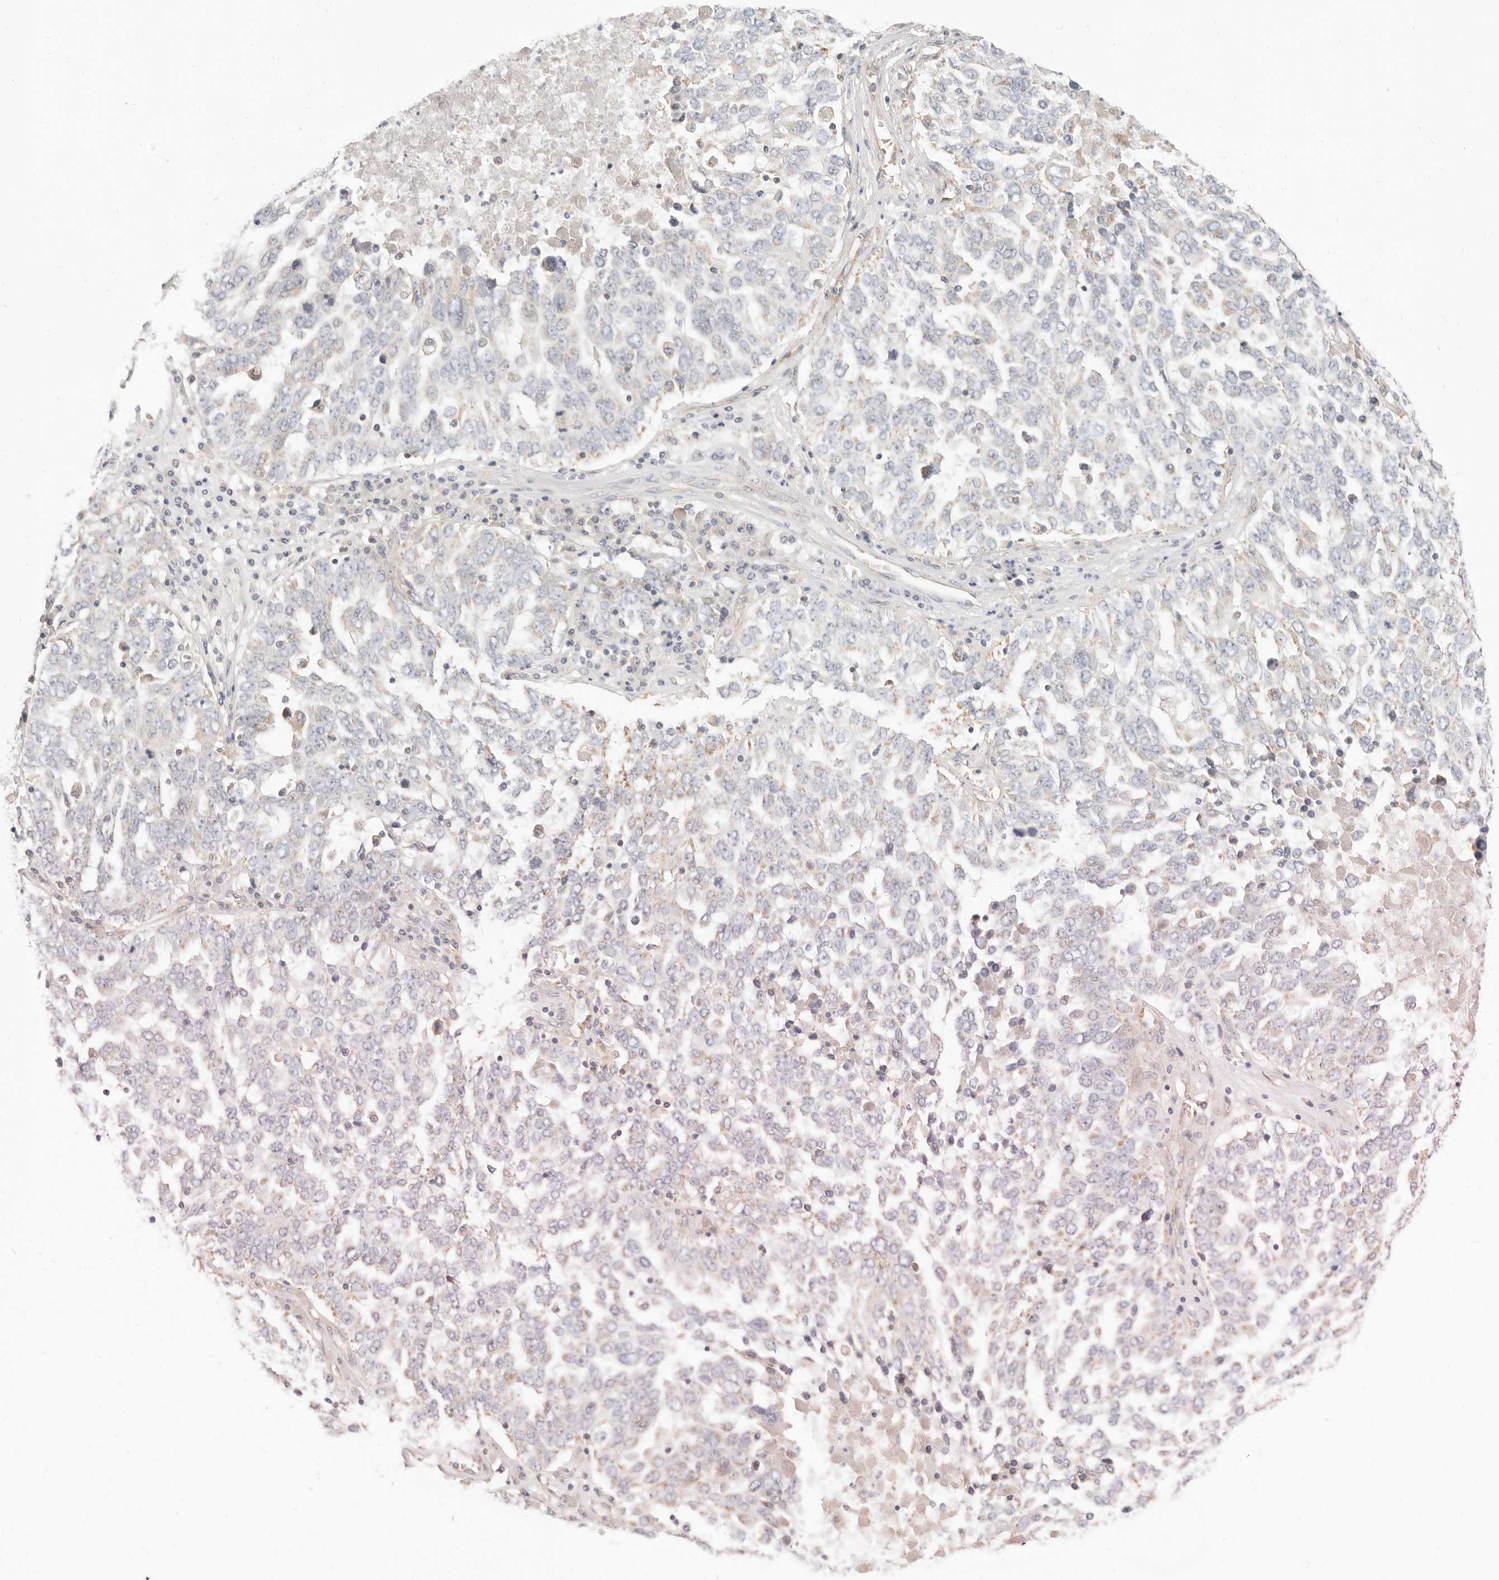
{"staining": {"intensity": "weak", "quantity": "<25%", "location": "cytoplasmic/membranous"}, "tissue": "ovarian cancer", "cell_type": "Tumor cells", "image_type": "cancer", "snomed": [{"axis": "morphology", "description": "Carcinoma, endometroid"}, {"axis": "topography", "description": "Ovary"}], "caption": "This micrograph is of ovarian cancer stained with immunohistochemistry to label a protein in brown with the nuclei are counter-stained blue. There is no staining in tumor cells.", "gene": "LTB4R2", "patient": {"sex": "female", "age": 62}}